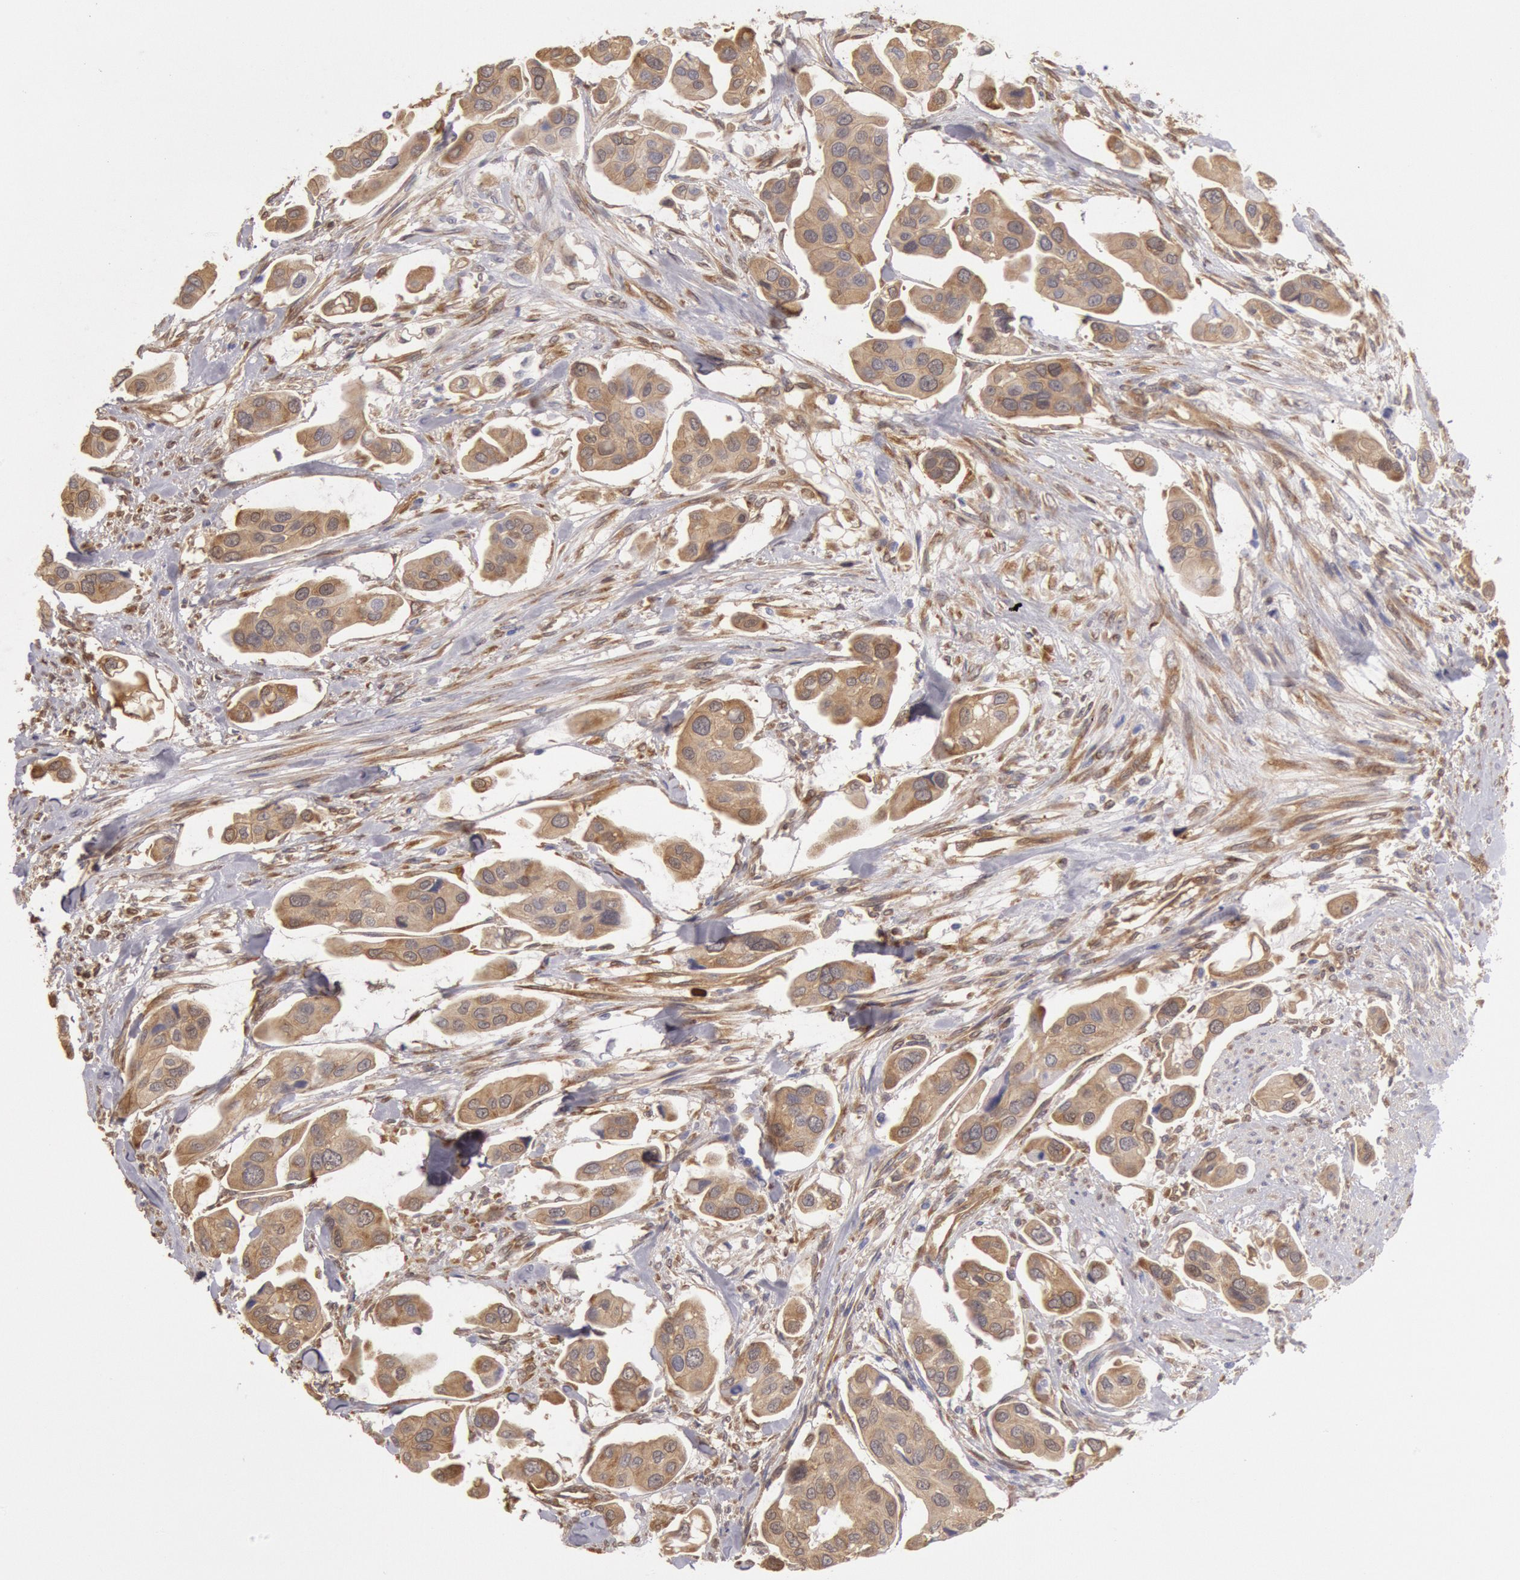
{"staining": {"intensity": "moderate", "quantity": ">75%", "location": "cytoplasmic/membranous"}, "tissue": "urothelial cancer", "cell_type": "Tumor cells", "image_type": "cancer", "snomed": [{"axis": "morphology", "description": "Adenocarcinoma, NOS"}, {"axis": "topography", "description": "Urinary bladder"}], "caption": "Protein staining shows moderate cytoplasmic/membranous positivity in approximately >75% of tumor cells in urothelial cancer.", "gene": "CCDC50", "patient": {"sex": "male", "age": 61}}